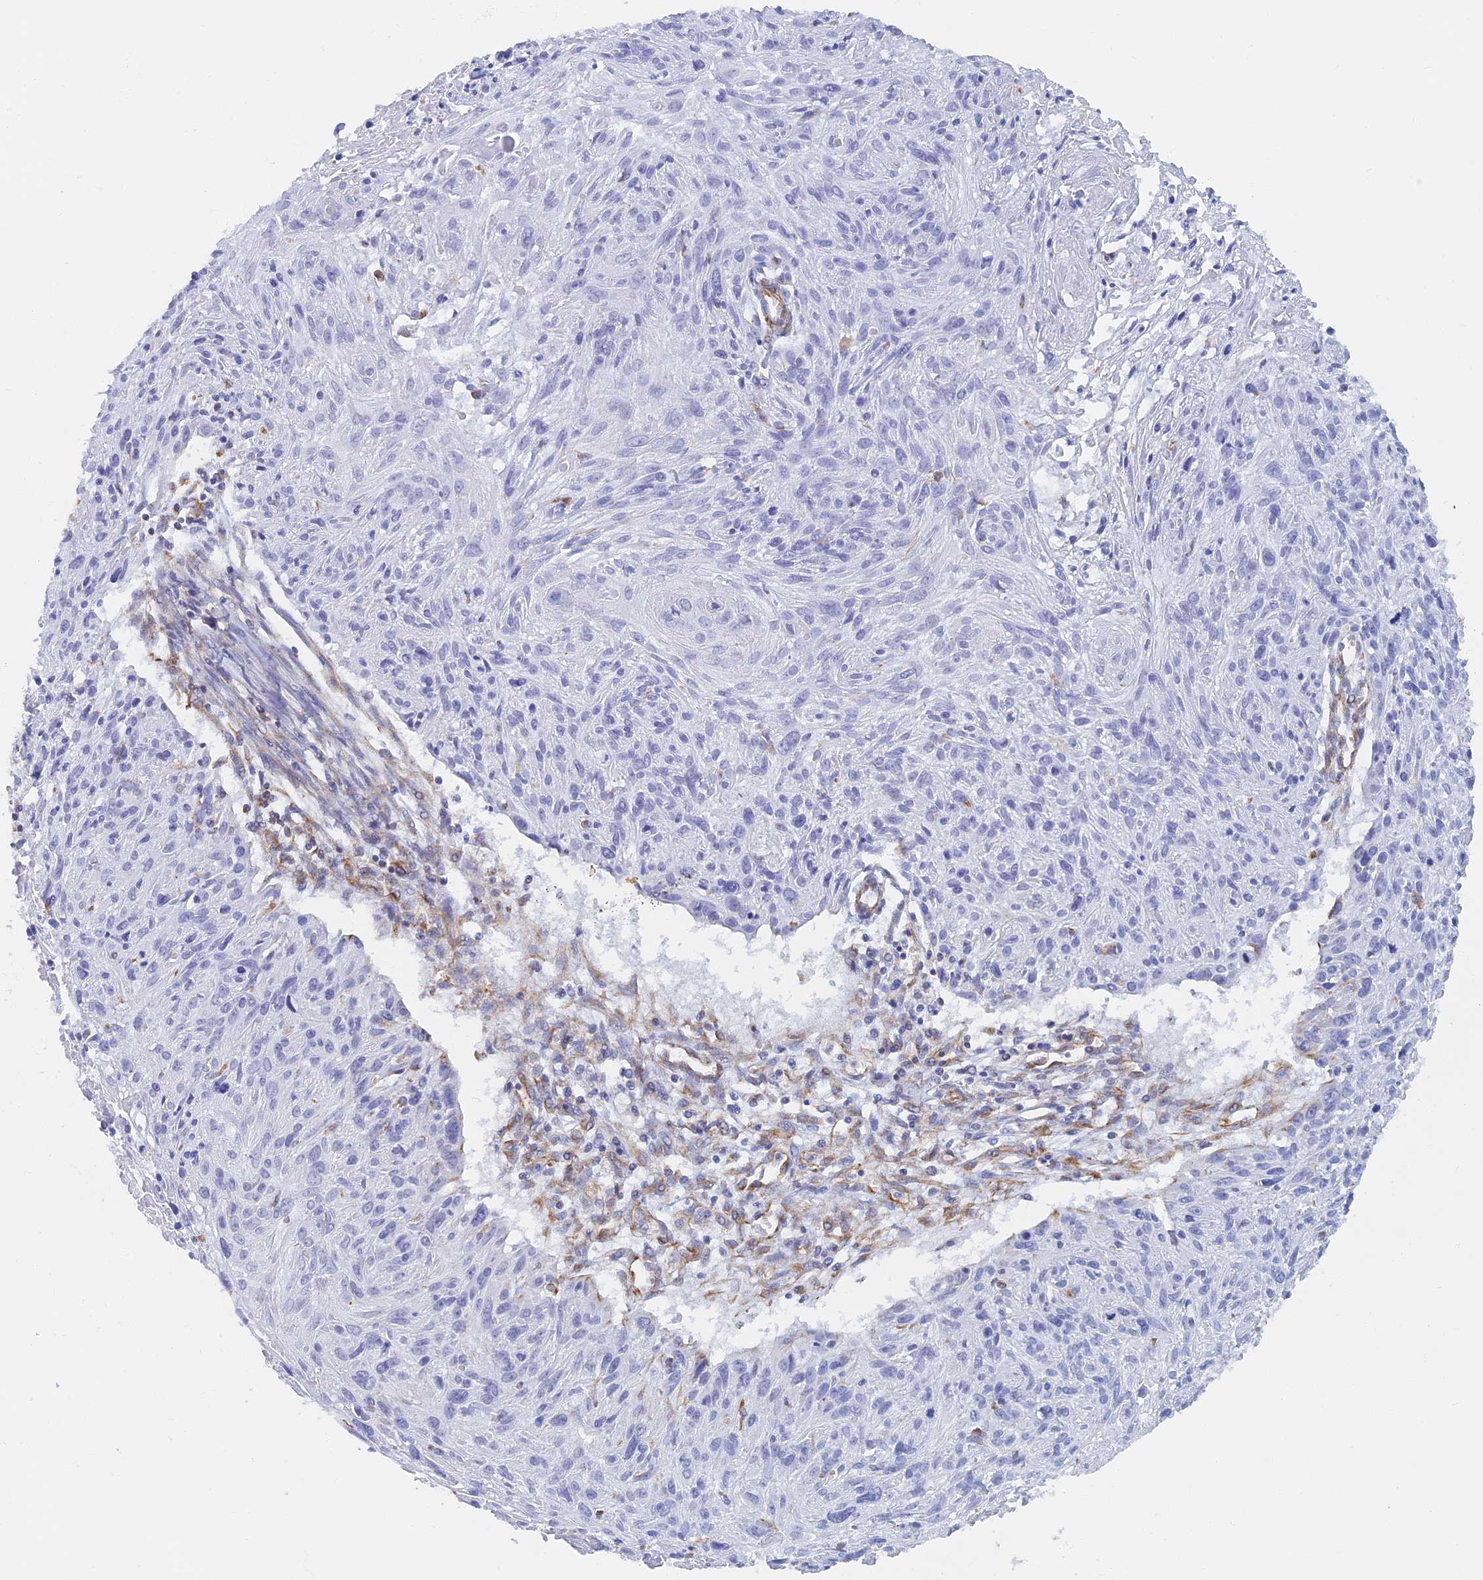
{"staining": {"intensity": "negative", "quantity": "none", "location": "none"}, "tissue": "cervical cancer", "cell_type": "Tumor cells", "image_type": "cancer", "snomed": [{"axis": "morphology", "description": "Squamous cell carcinoma, NOS"}, {"axis": "topography", "description": "Cervix"}], "caption": "This is an immunohistochemistry micrograph of human cervical cancer. There is no staining in tumor cells.", "gene": "RMC1", "patient": {"sex": "female", "age": 51}}